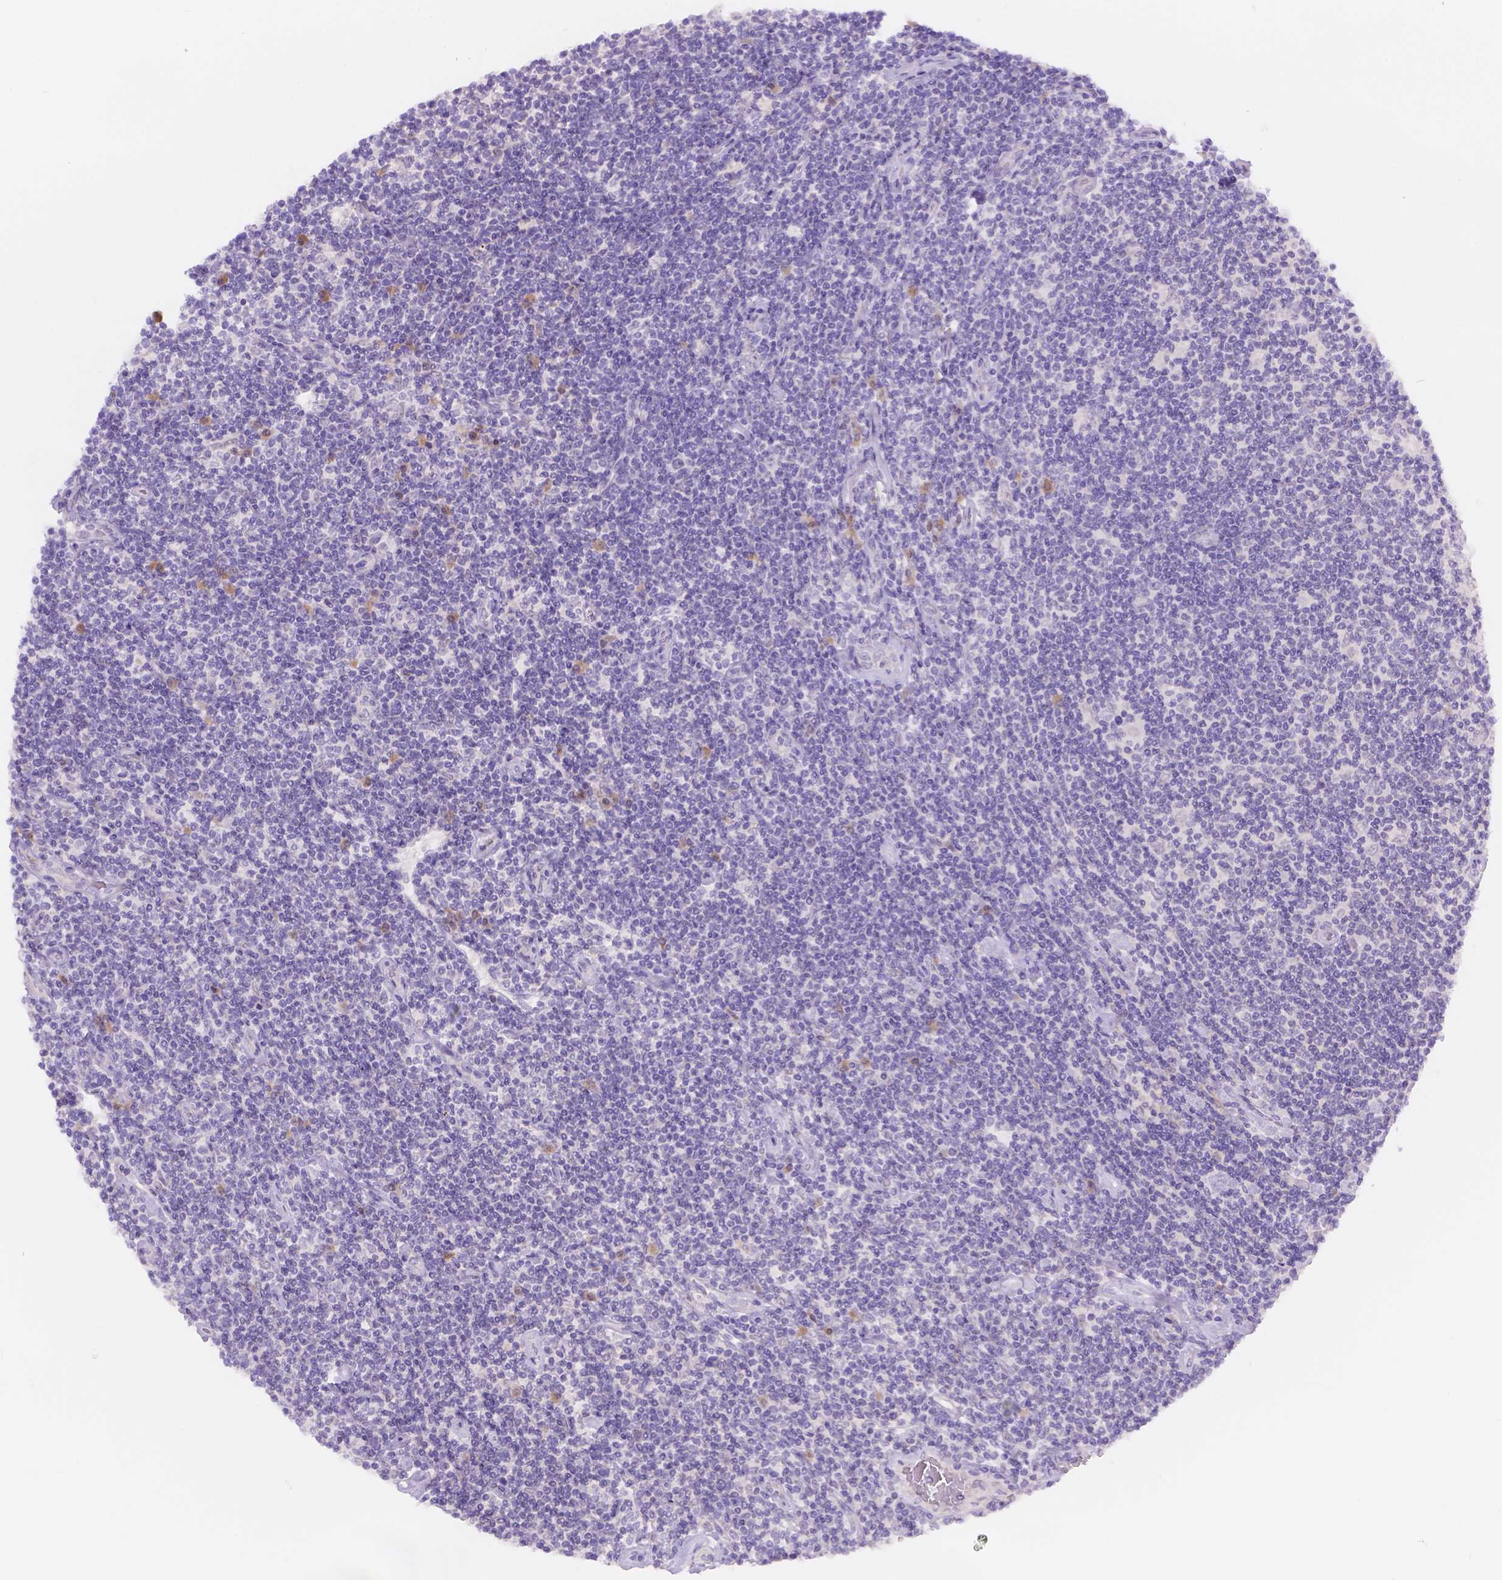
{"staining": {"intensity": "negative", "quantity": "none", "location": "none"}, "tissue": "lymphoma", "cell_type": "Tumor cells", "image_type": "cancer", "snomed": [{"axis": "morphology", "description": "Hodgkin's disease, NOS"}, {"axis": "topography", "description": "Lymph node"}], "caption": "Immunohistochemical staining of human lymphoma reveals no significant staining in tumor cells.", "gene": "CD96", "patient": {"sex": "male", "age": 40}}